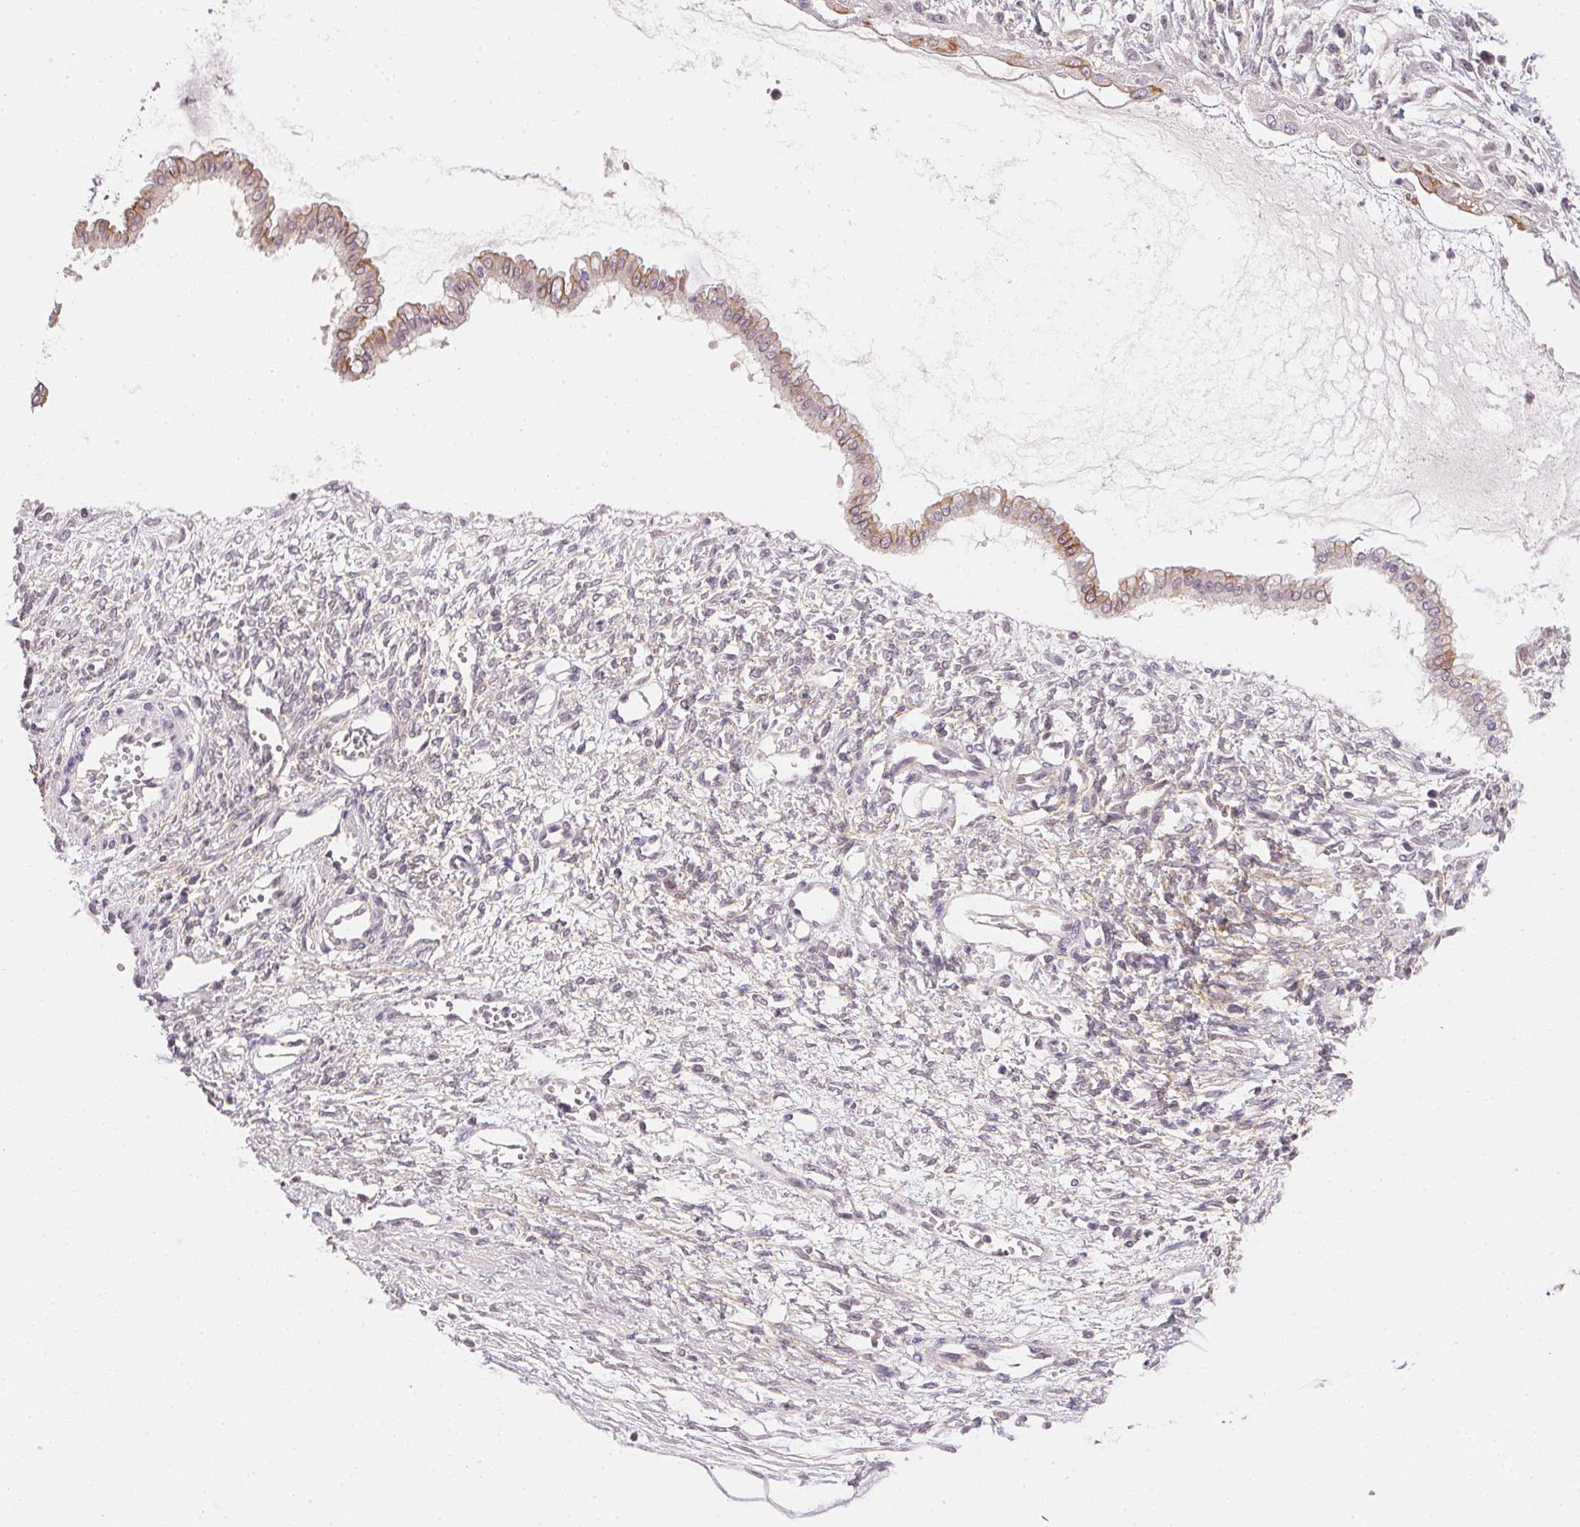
{"staining": {"intensity": "moderate", "quantity": "<25%", "location": "cytoplasmic/membranous"}, "tissue": "ovarian cancer", "cell_type": "Tumor cells", "image_type": "cancer", "snomed": [{"axis": "morphology", "description": "Cystadenocarcinoma, mucinous, NOS"}, {"axis": "topography", "description": "Ovary"}], "caption": "Ovarian mucinous cystadenocarcinoma was stained to show a protein in brown. There is low levels of moderate cytoplasmic/membranous expression in about <25% of tumor cells.", "gene": "FNDC4", "patient": {"sex": "female", "age": 73}}